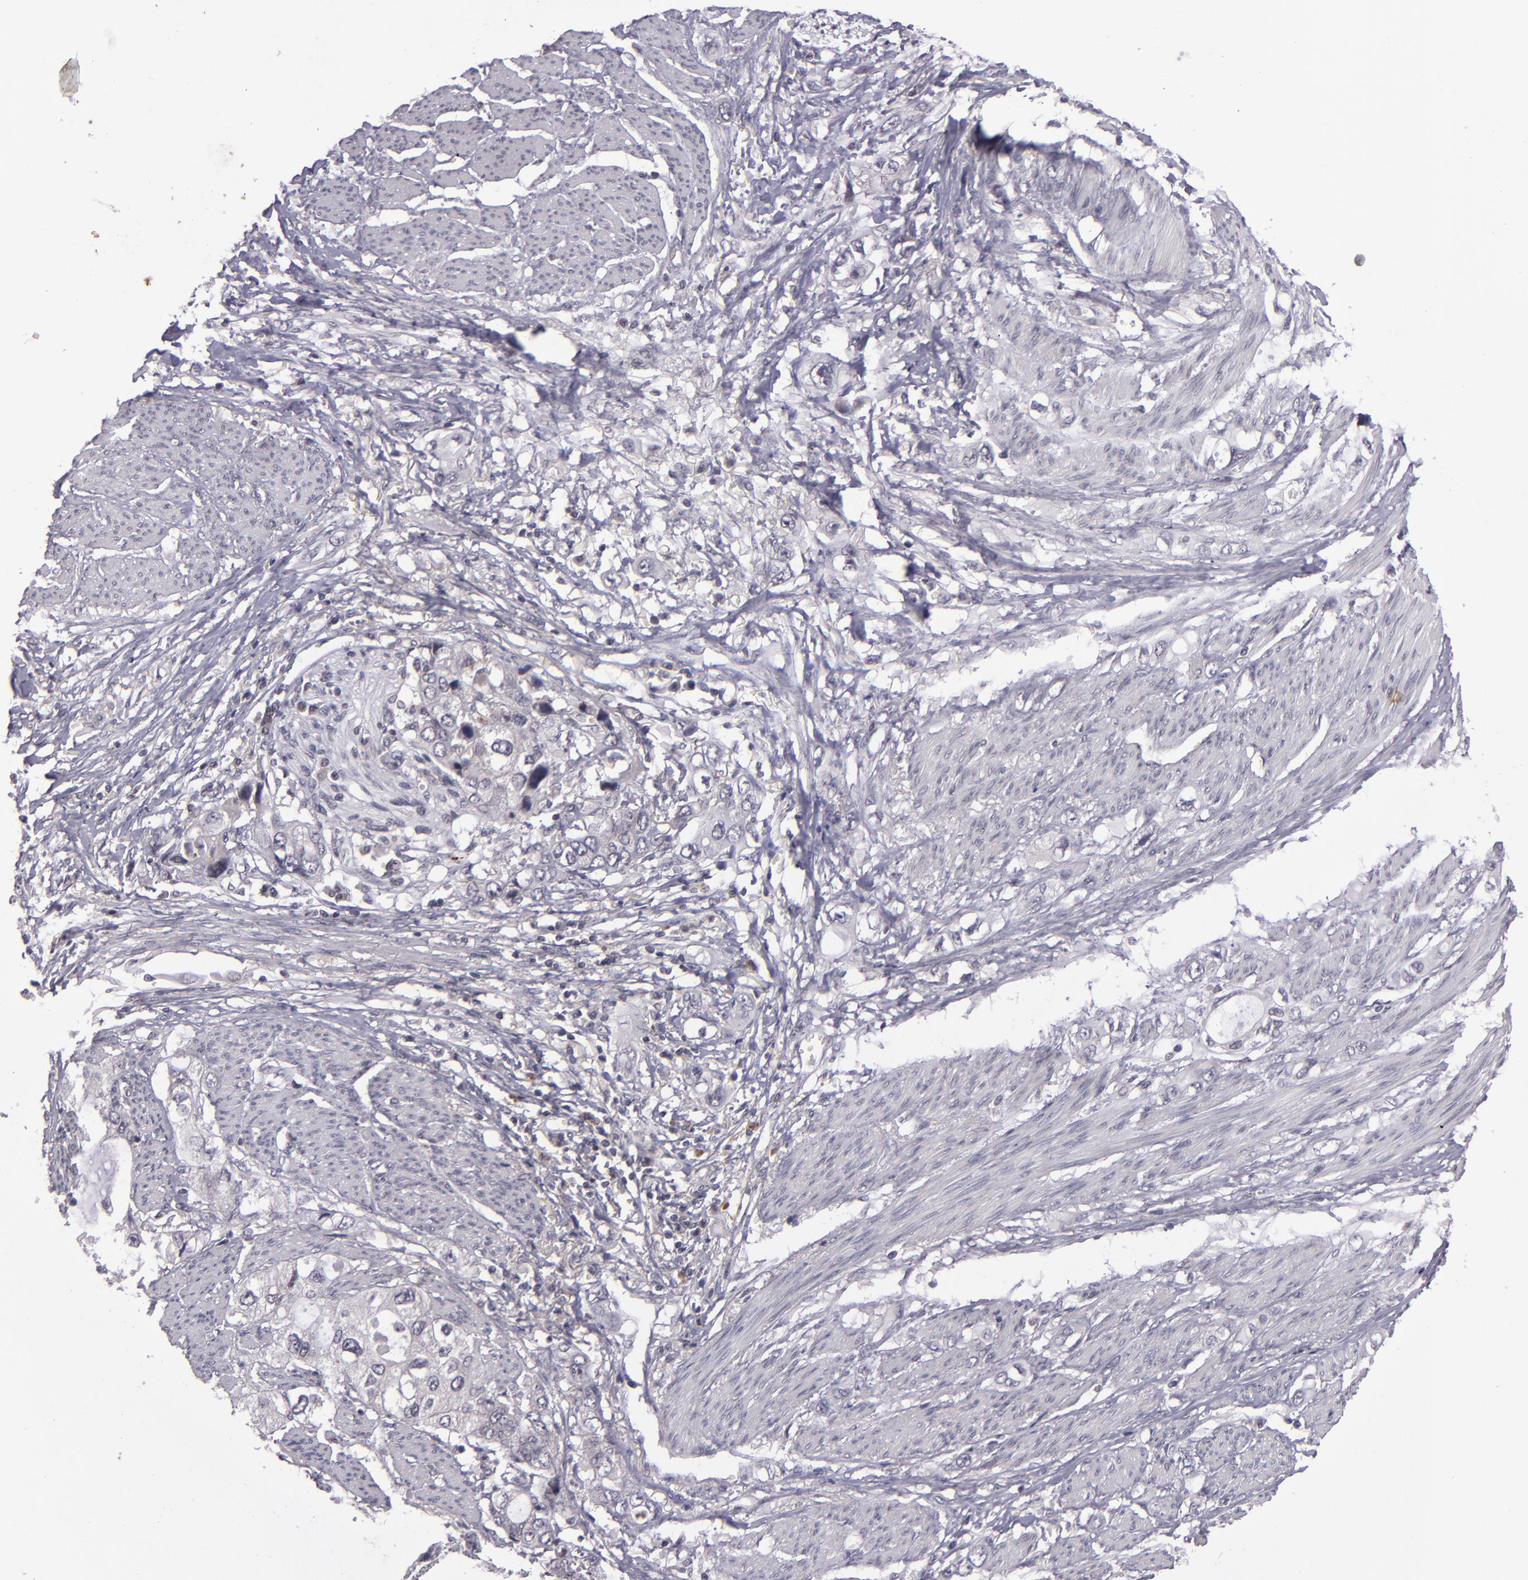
{"staining": {"intensity": "negative", "quantity": "none", "location": "none"}, "tissue": "stomach cancer", "cell_type": "Tumor cells", "image_type": "cancer", "snomed": [{"axis": "morphology", "description": "Adenocarcinoma, NOS"}, {"axis": "topography", "description": "Stomach, upper"}], "caption": "The micrograph exhibits no significant expression in tumor cells of stomach cancer.", "gene": "CASP8", "patient": {"sex": "female", "age": 52}}